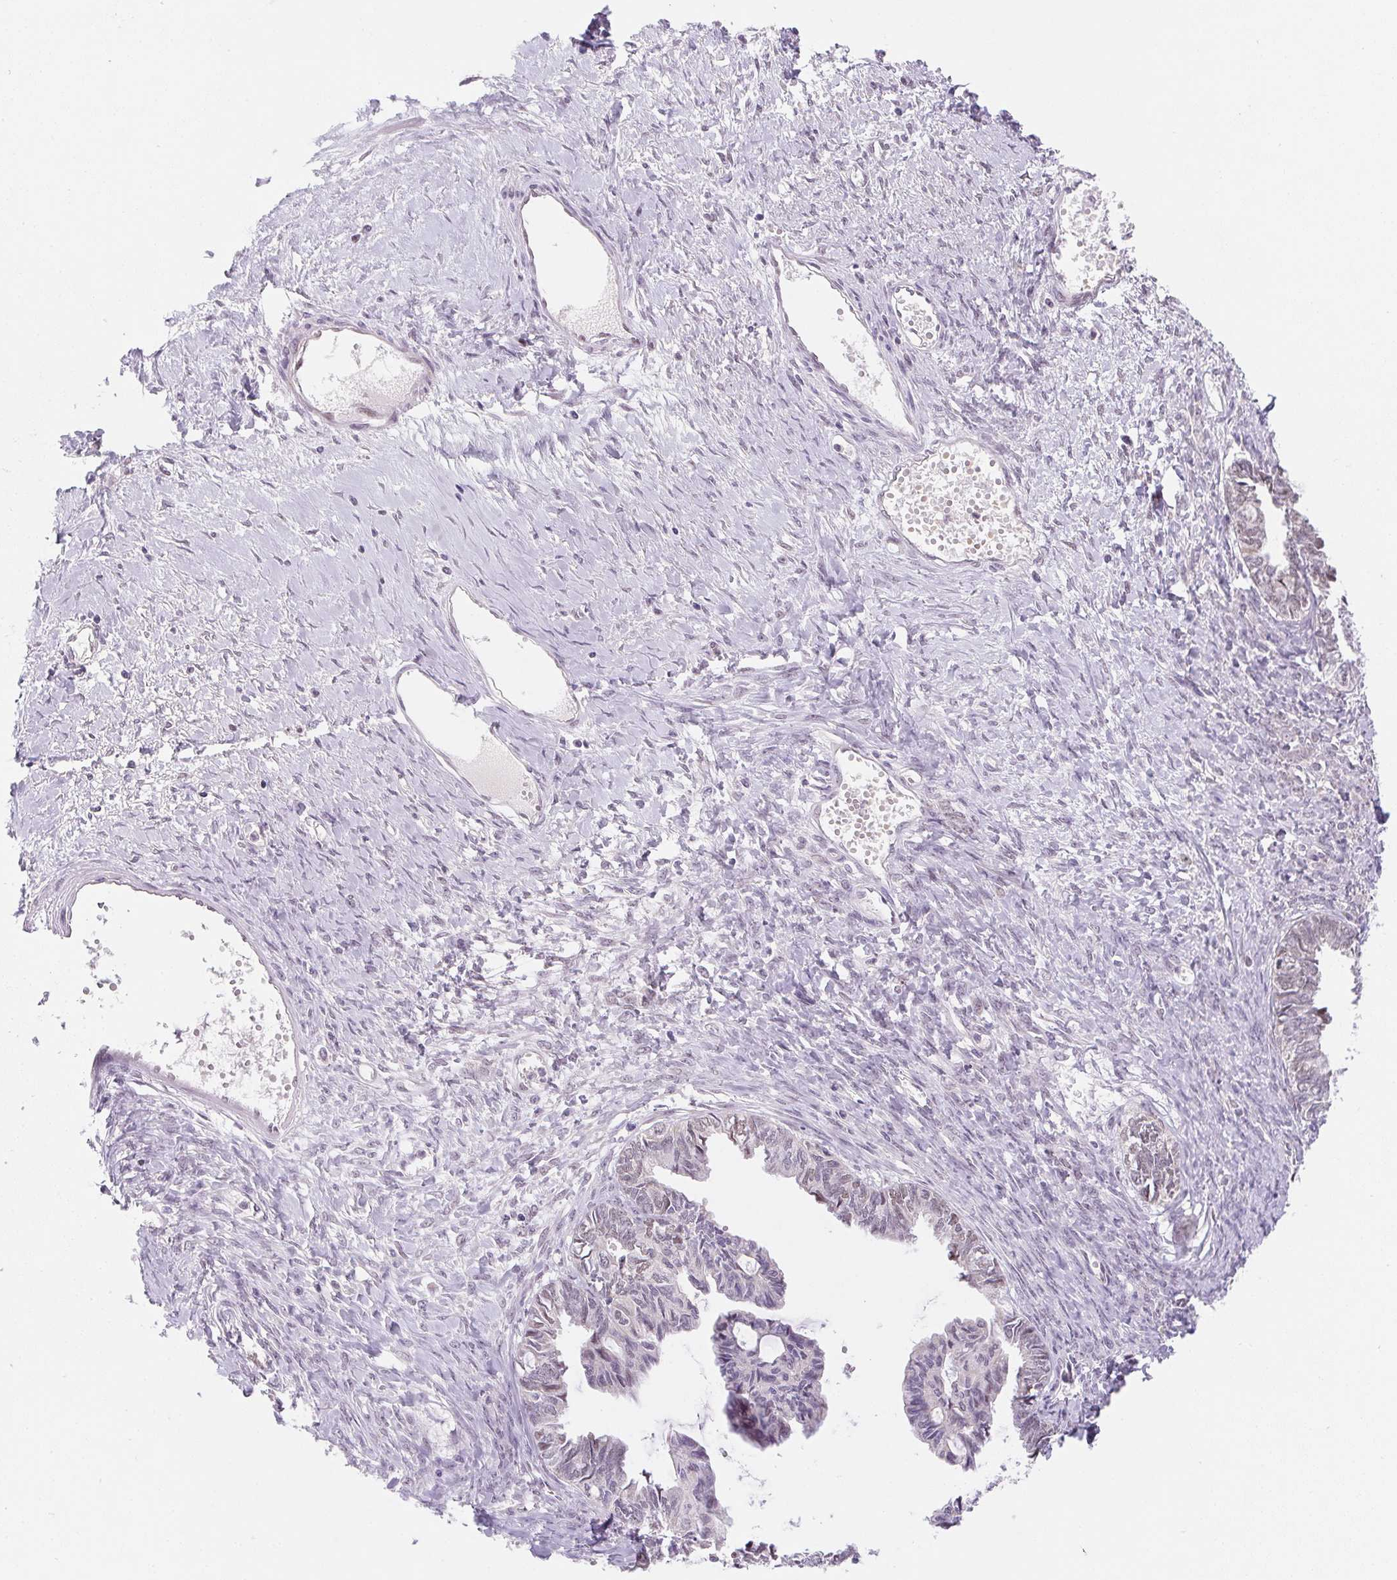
{"staining": {"intensity": "negative", "quantity": "none", "location": "none"}, "tissue": "ovarian cancer", "cell_type": "Tumor cells", "image_type": "cancer", "snomed": [{"axis": "morphology", "description": "Cystadenocarcinoma, mucinous, NOS"}, {"axis": "topography", "description": "Ovary"}], "caption": "Ovarian cancer (mucinous cystadenocarcinoma) was stained to show a protein in brown. There is no significant expression in tumor cells.", "gene": "DPPA5", "patient": {"sex": "female", "age": 61}}